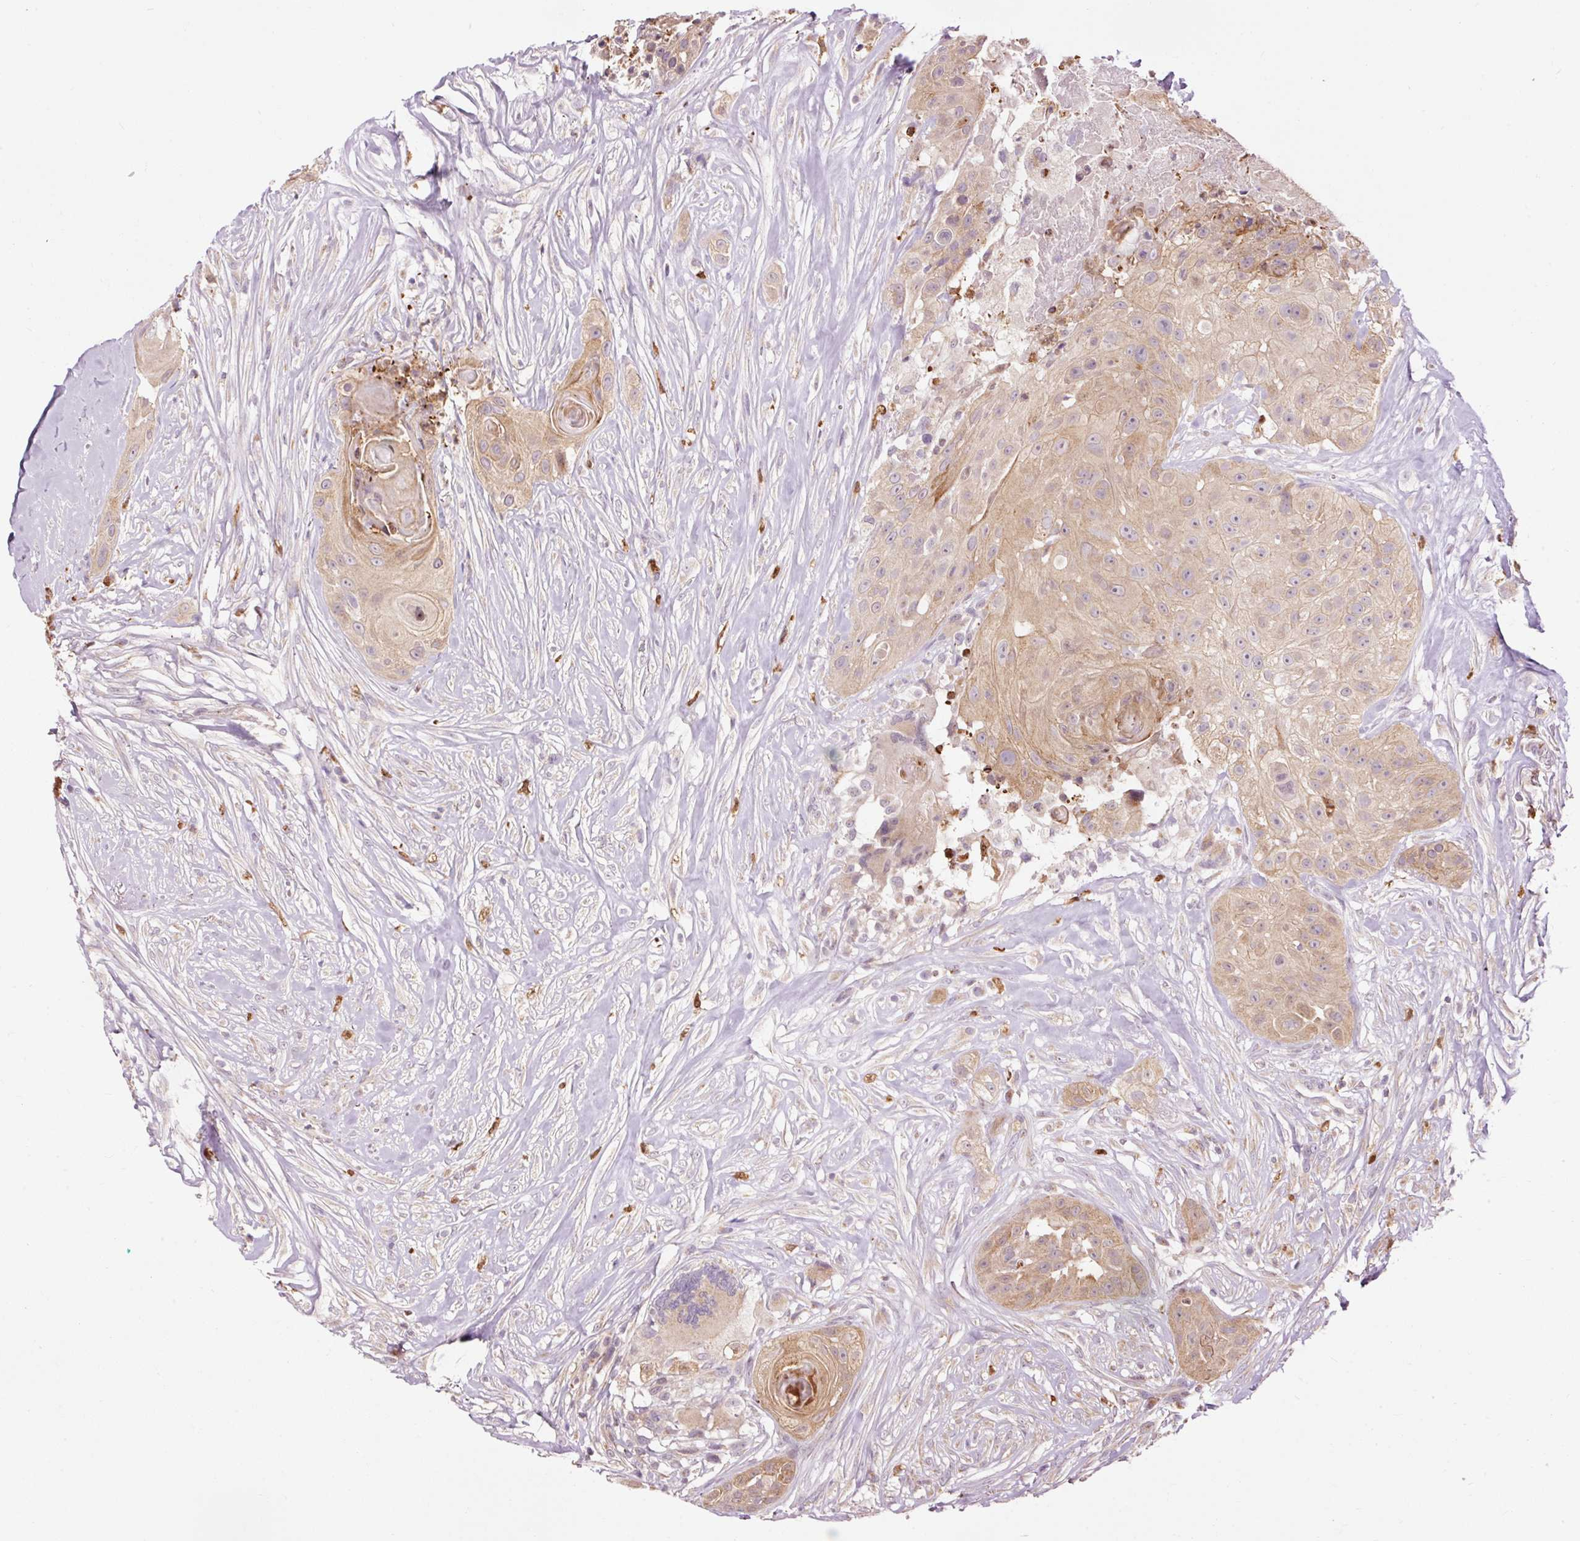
{"staining": {"intensity": "moderate", "quantity": ">75%", "location": "cytoplasmic/membranous"}, "tissue": "head and neck cancer", "cell_type": "Tumor cells", "image_type": "cancer", "snomed": [{"axis": "morphology", "description": "Squamous cell carcinoma, NOS"}, {"axis": "topography", "description": "Head-Neck"}], "caption": "This photomicrograph shows immunohistochemistry (IHC) staining of squamous cell carcinoma (head and neck), with medium moderate cytoplasmic/membranous staining in about >75% of tumor cells.", "gene": "PRDX5", "patient": {"sex": "male", "age": 83}}